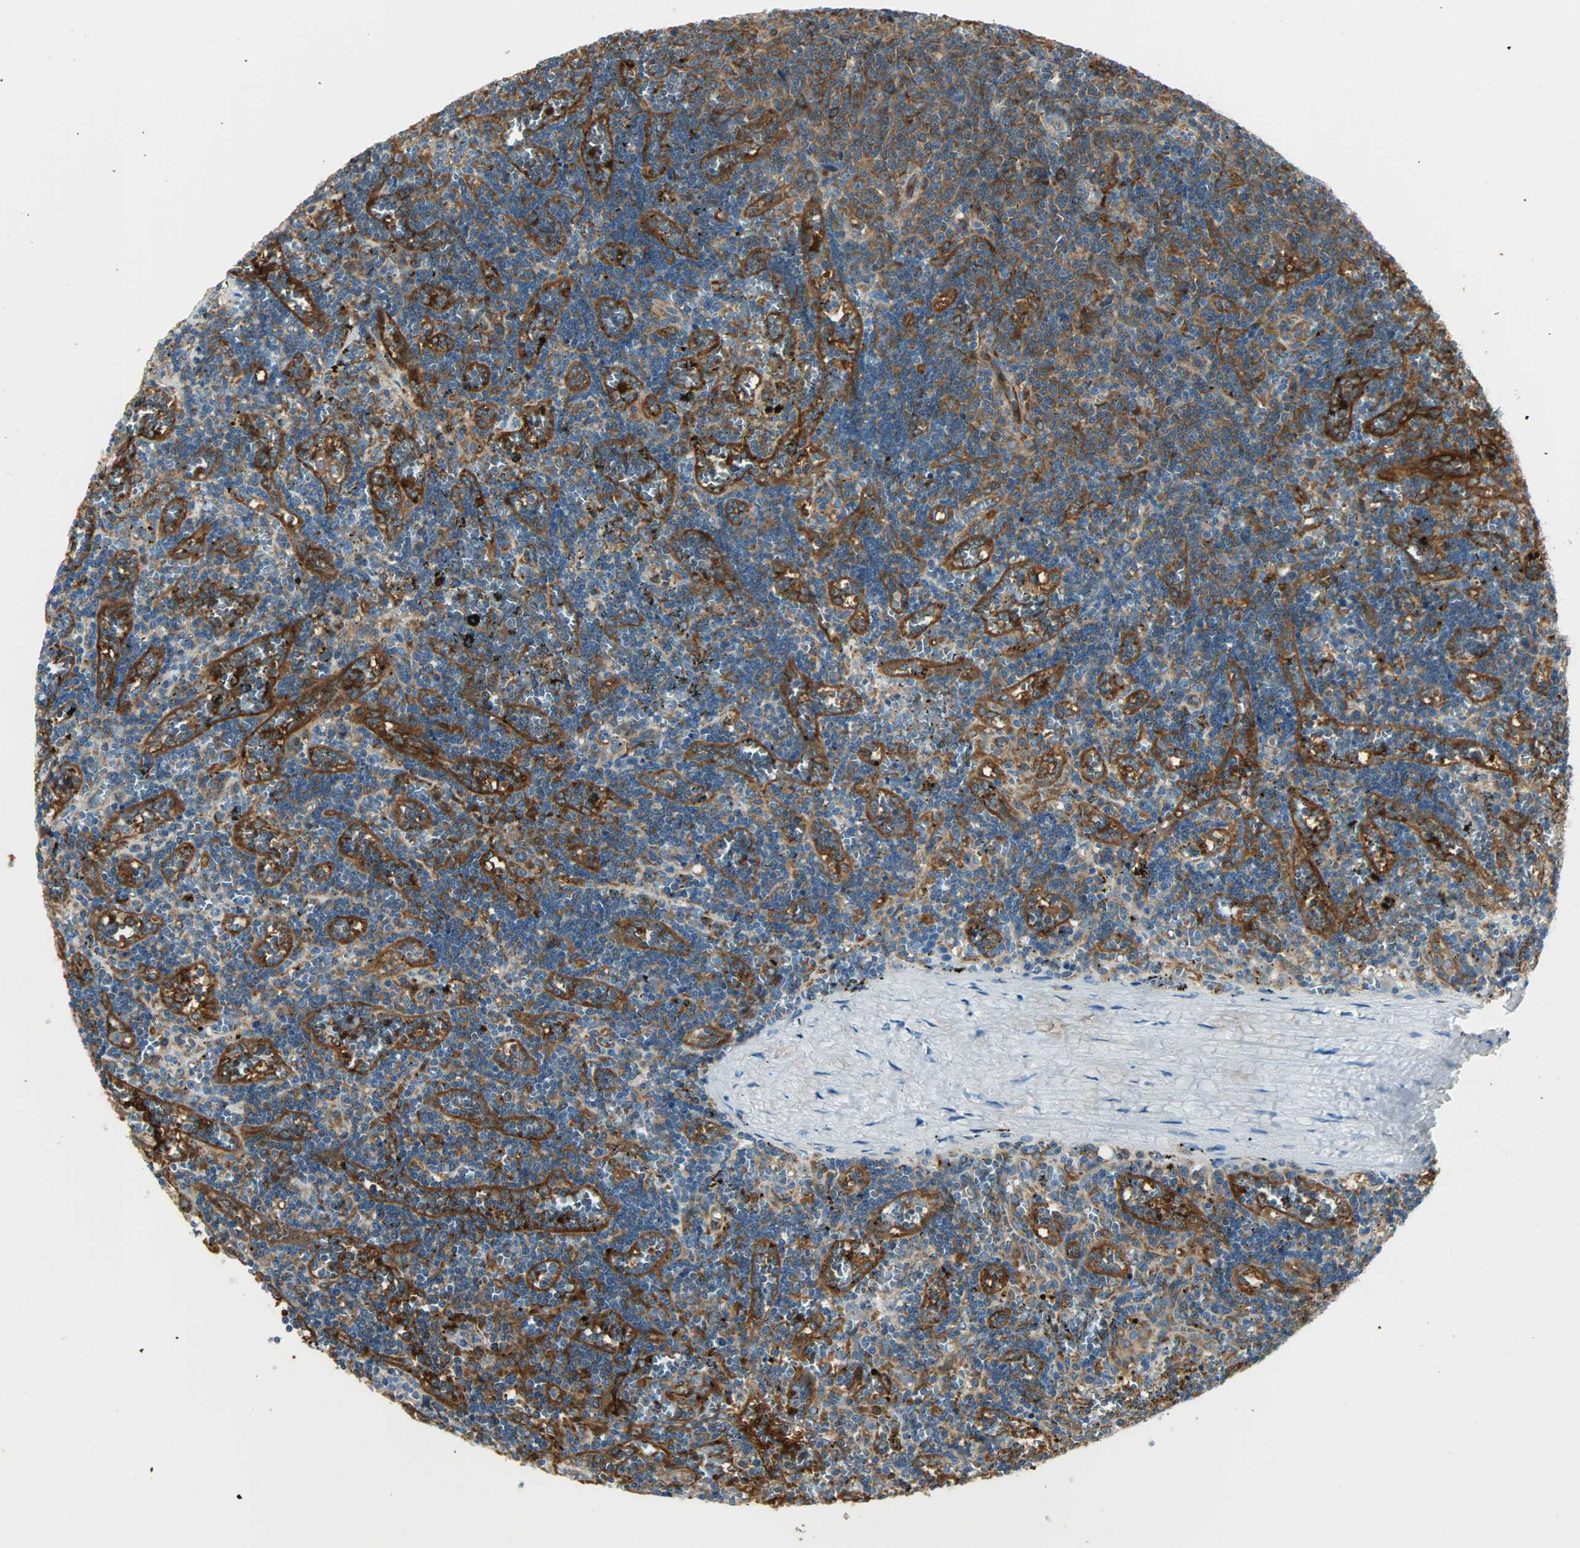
{"staining": {"intensity": "moderate", "quantity": "25%-75%", "location": "cytoplasmic/membranous"}, "tissue": "lymphoma", "cell_type": "Tumor cells", "image_type": "cancer", "snomed": [{"axis": "morphology", "description": "Malignant lymphoma, non-Hodgkin's type, Low grade"}, {"axis": "topography", "description": "Spleen"}], "caption": "Protein expression analysis of low-grade malignant lymphoma, non-Hodgkin's type reveals moderate cytoplasmic/membranous staining in approximately 25%-75% of tumor cells. The staining was performed using DAB to visualize the protein expression in brown, while the nuclei were stained in blue with hematoxylin (Magnification: 20x).", "gene": "WARS1", "patient": {"sex": "male", "age": 60}}